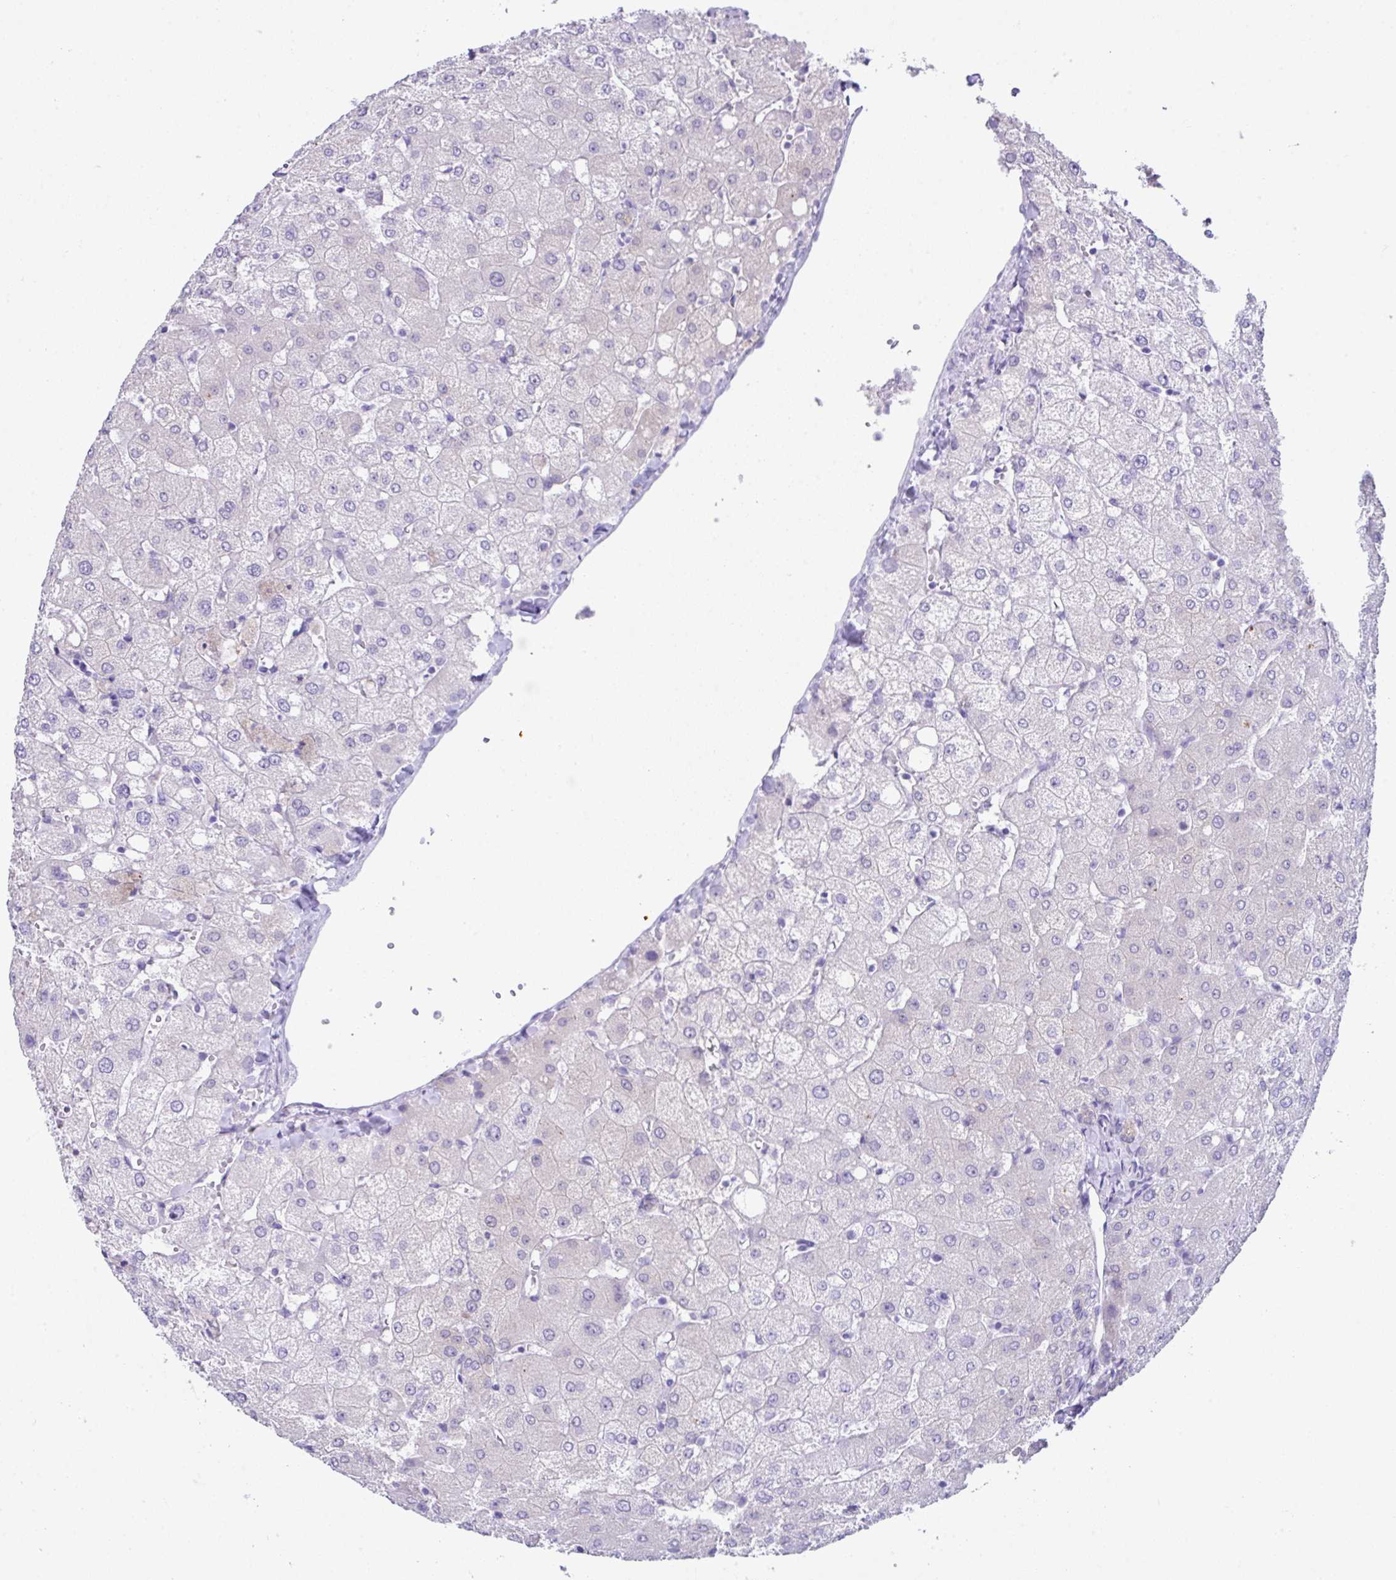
{"staining": {"intensity": "negative", "quantity": "none", "location": "none"}, "tissue": "liver", "cell_type": "Cholangiocytes", "image_type": "normal", "snomed": [{"axis": "morphology", "description": "Normal tissue, NOS"}, {"axis": "topography", "description": "Liver"}], "caption": "The photomicrograph displays no significant staining in cholangiocytes of liver.", "gene": "LGALS4", "patient": {"sex": "female", "age": 54}}